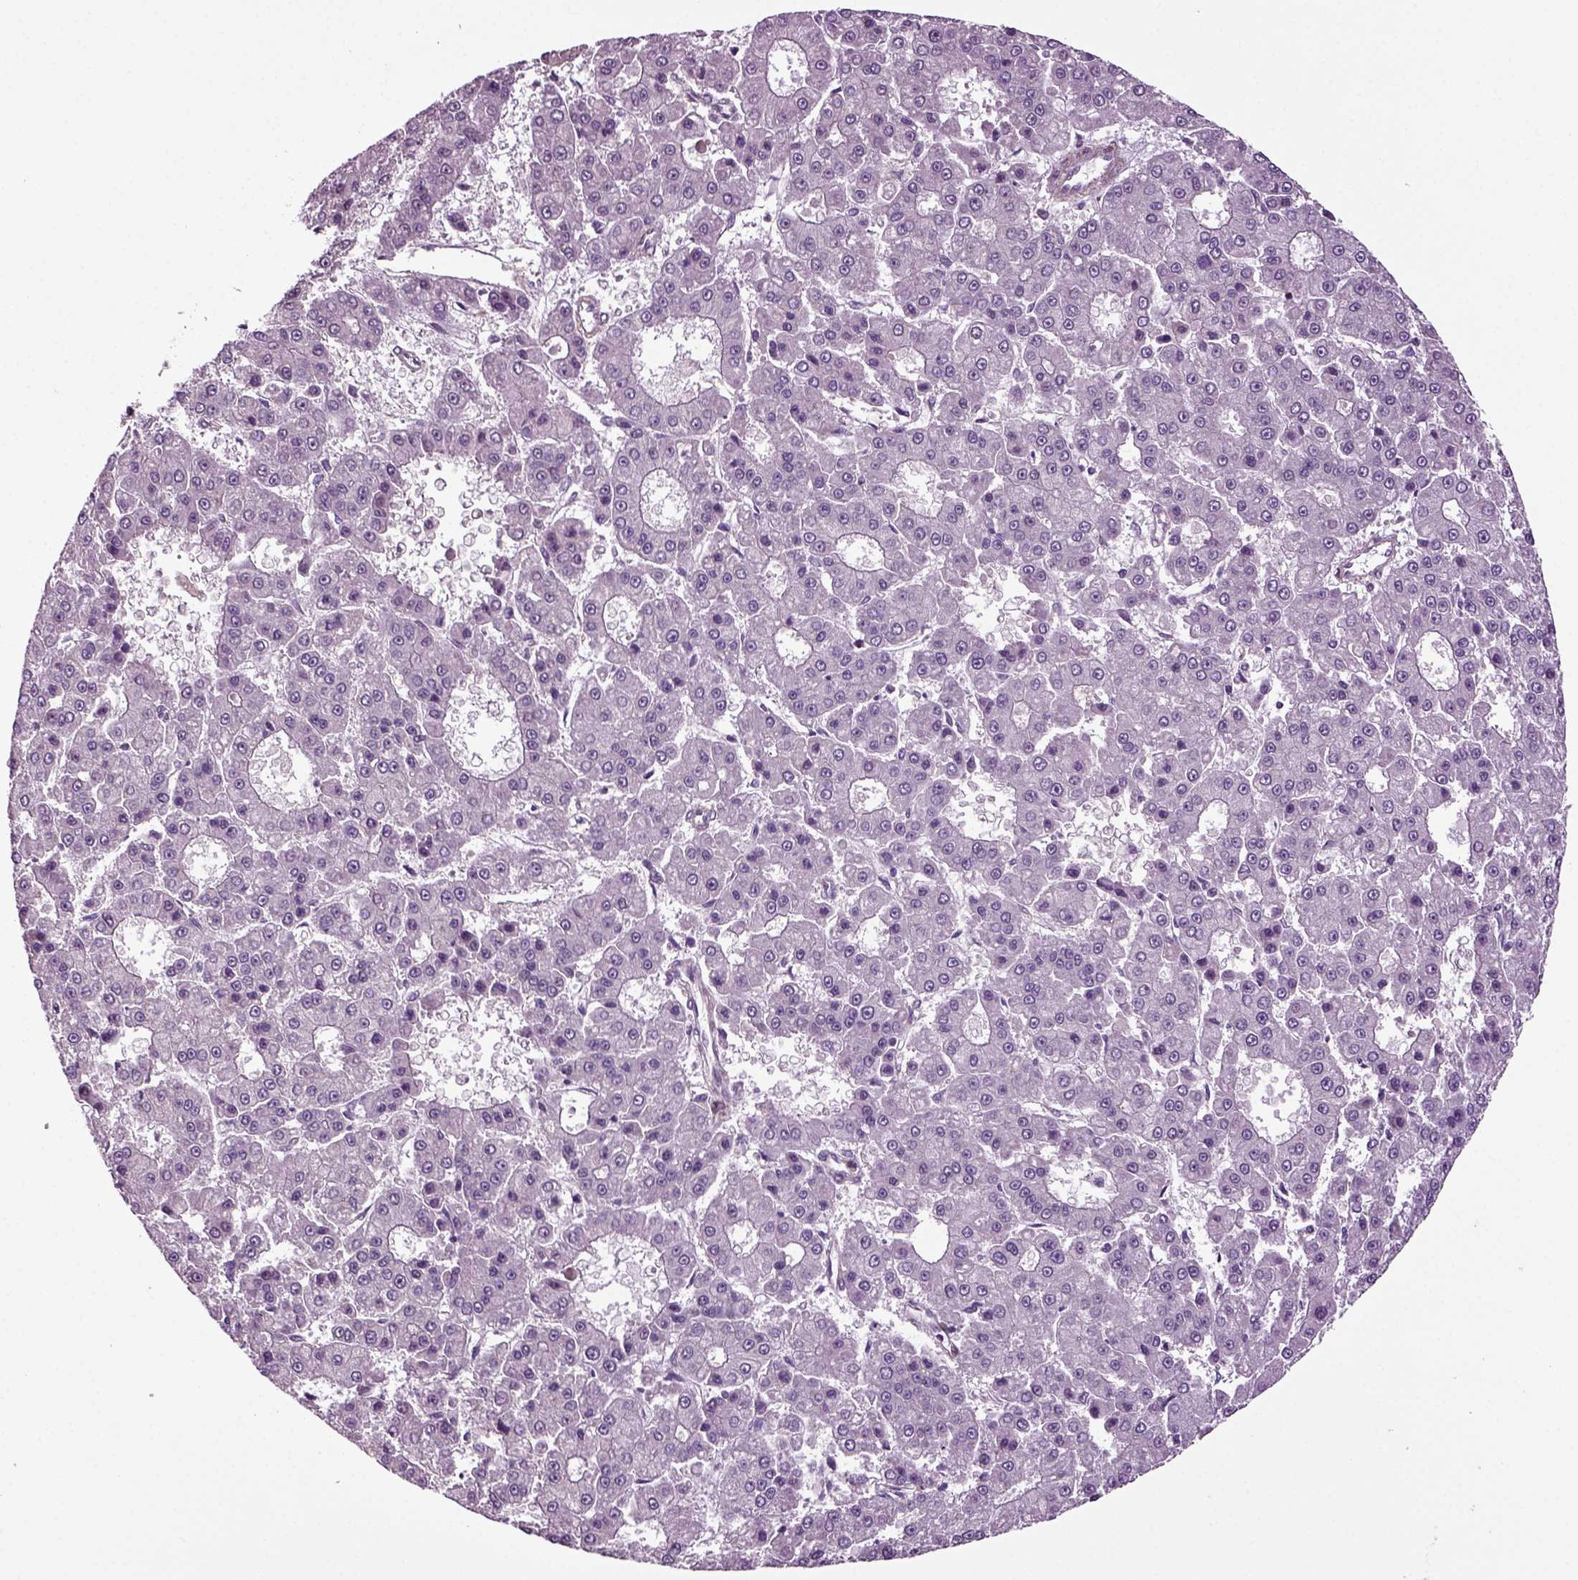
{"staining": {"intensity": "negative", "quantity": "none", "location": "none"}, "tissue": "liver cancer", "cell_type": "Tumor cells", "image_type": "cancer", "snomed": [{"axis": "morphology", "description": "Carcinoma, Hepatocellular, NOS"}, {"axis": "topography", "description": "Liver"}], "caption": "IHC of liver cancer (hepatocellular carcinoma) reveals no staining in tumor cells. Nuclei are stained in blue.", "gene": "HAGHL", "patient": {"sex": "male", "age": 70}}